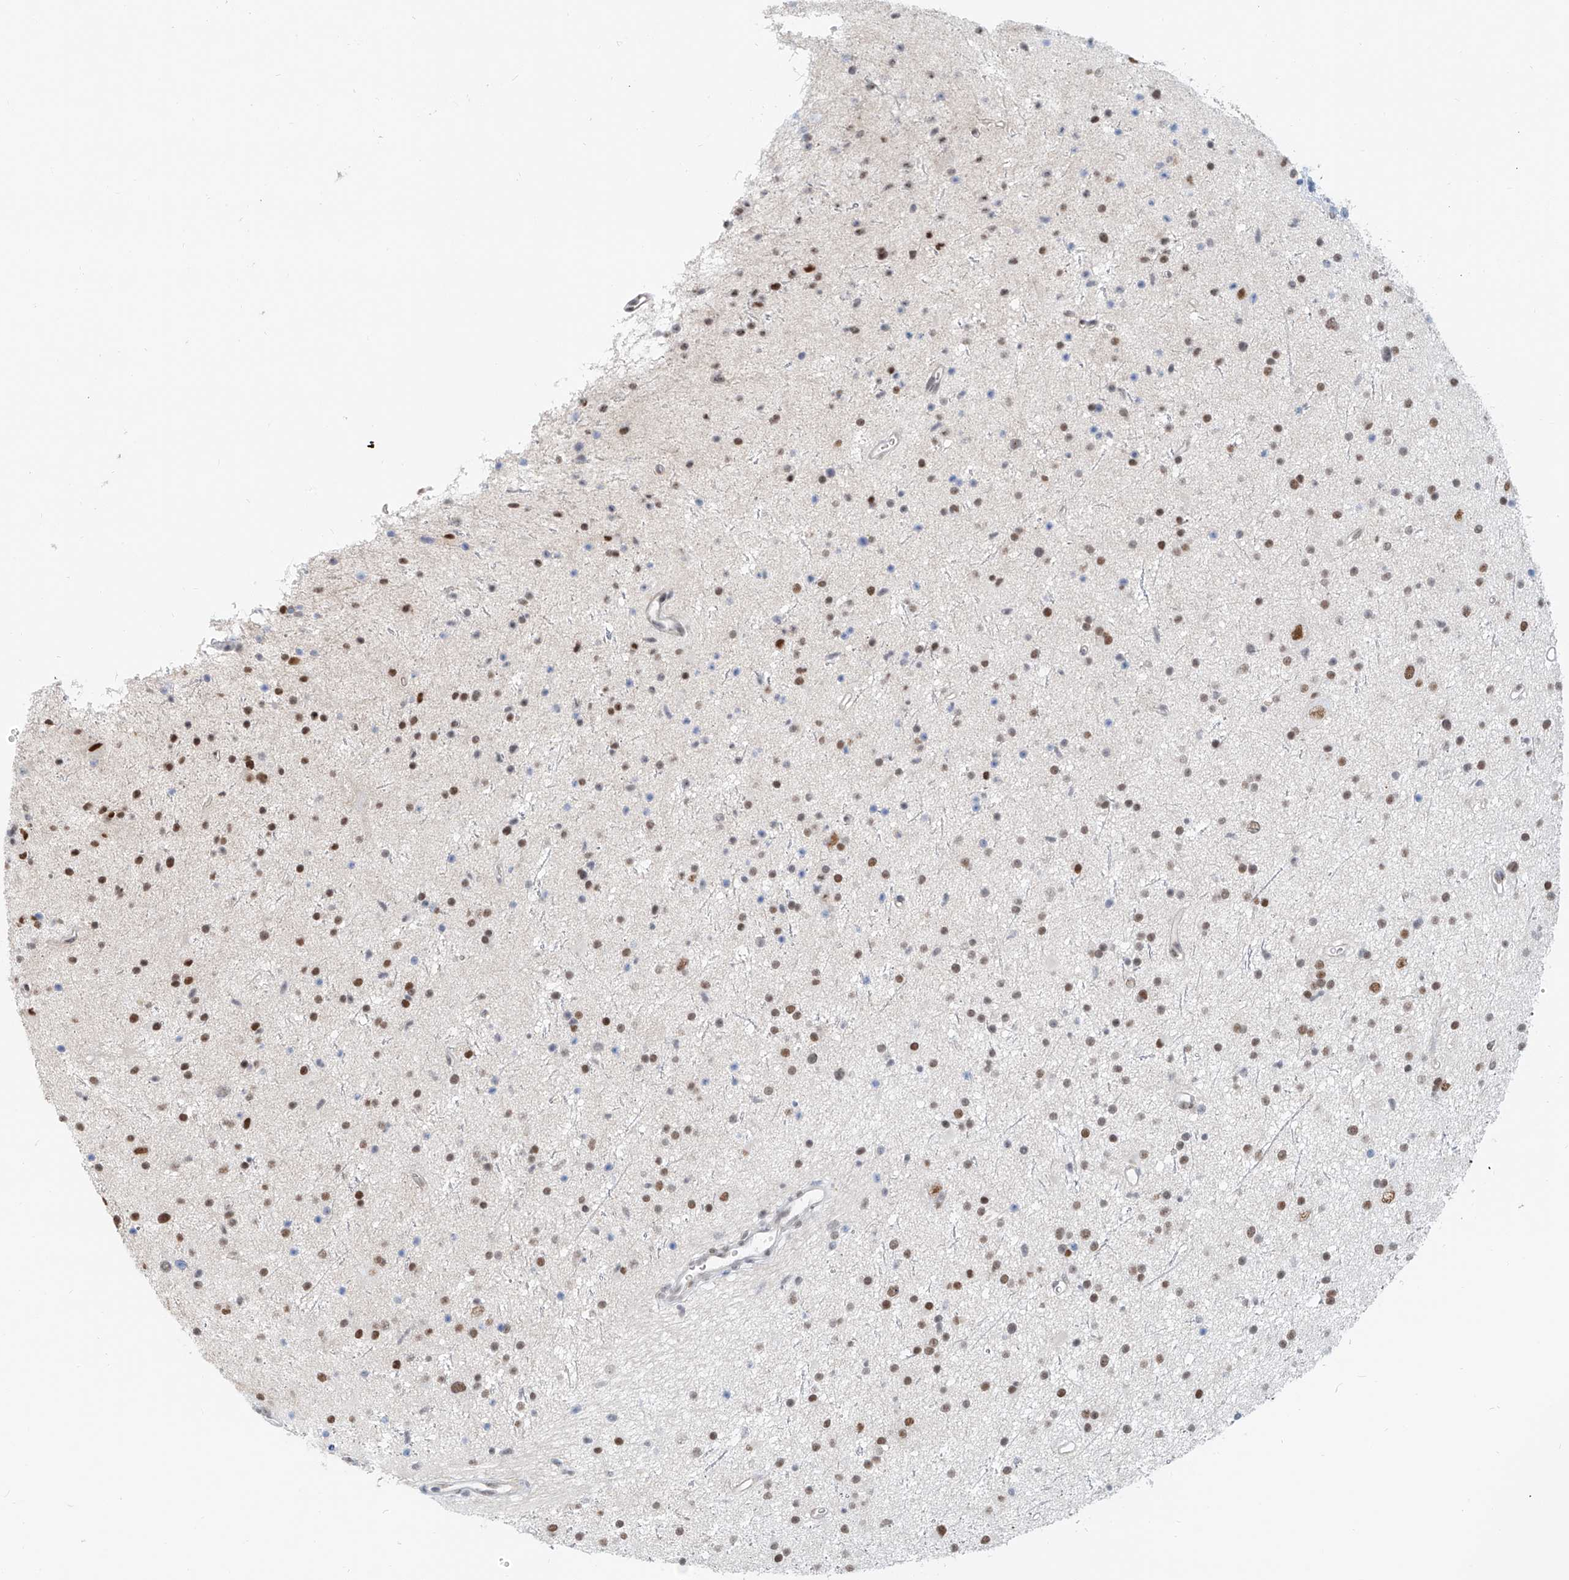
{"staining": {"intensity": "moderate", "quantity": "25%-75%", "location": "nuclear"}, "tissue": "glioma", "cell_type": "Tumor cells", "image_type": "cancer", "snomed": [{"axis": "morphology", "description": "Glioma, malignant, Low grade"}, {"axis": "topography", "description": "Cerebral cortex"}], "caption": "Malignant low-grade glioma tissue demonstrates moderate nuclear positivity in approximately 25%-75% of tumor cells", "gene": "SASH1", "patient": {"sex": "female", "age": 39}}